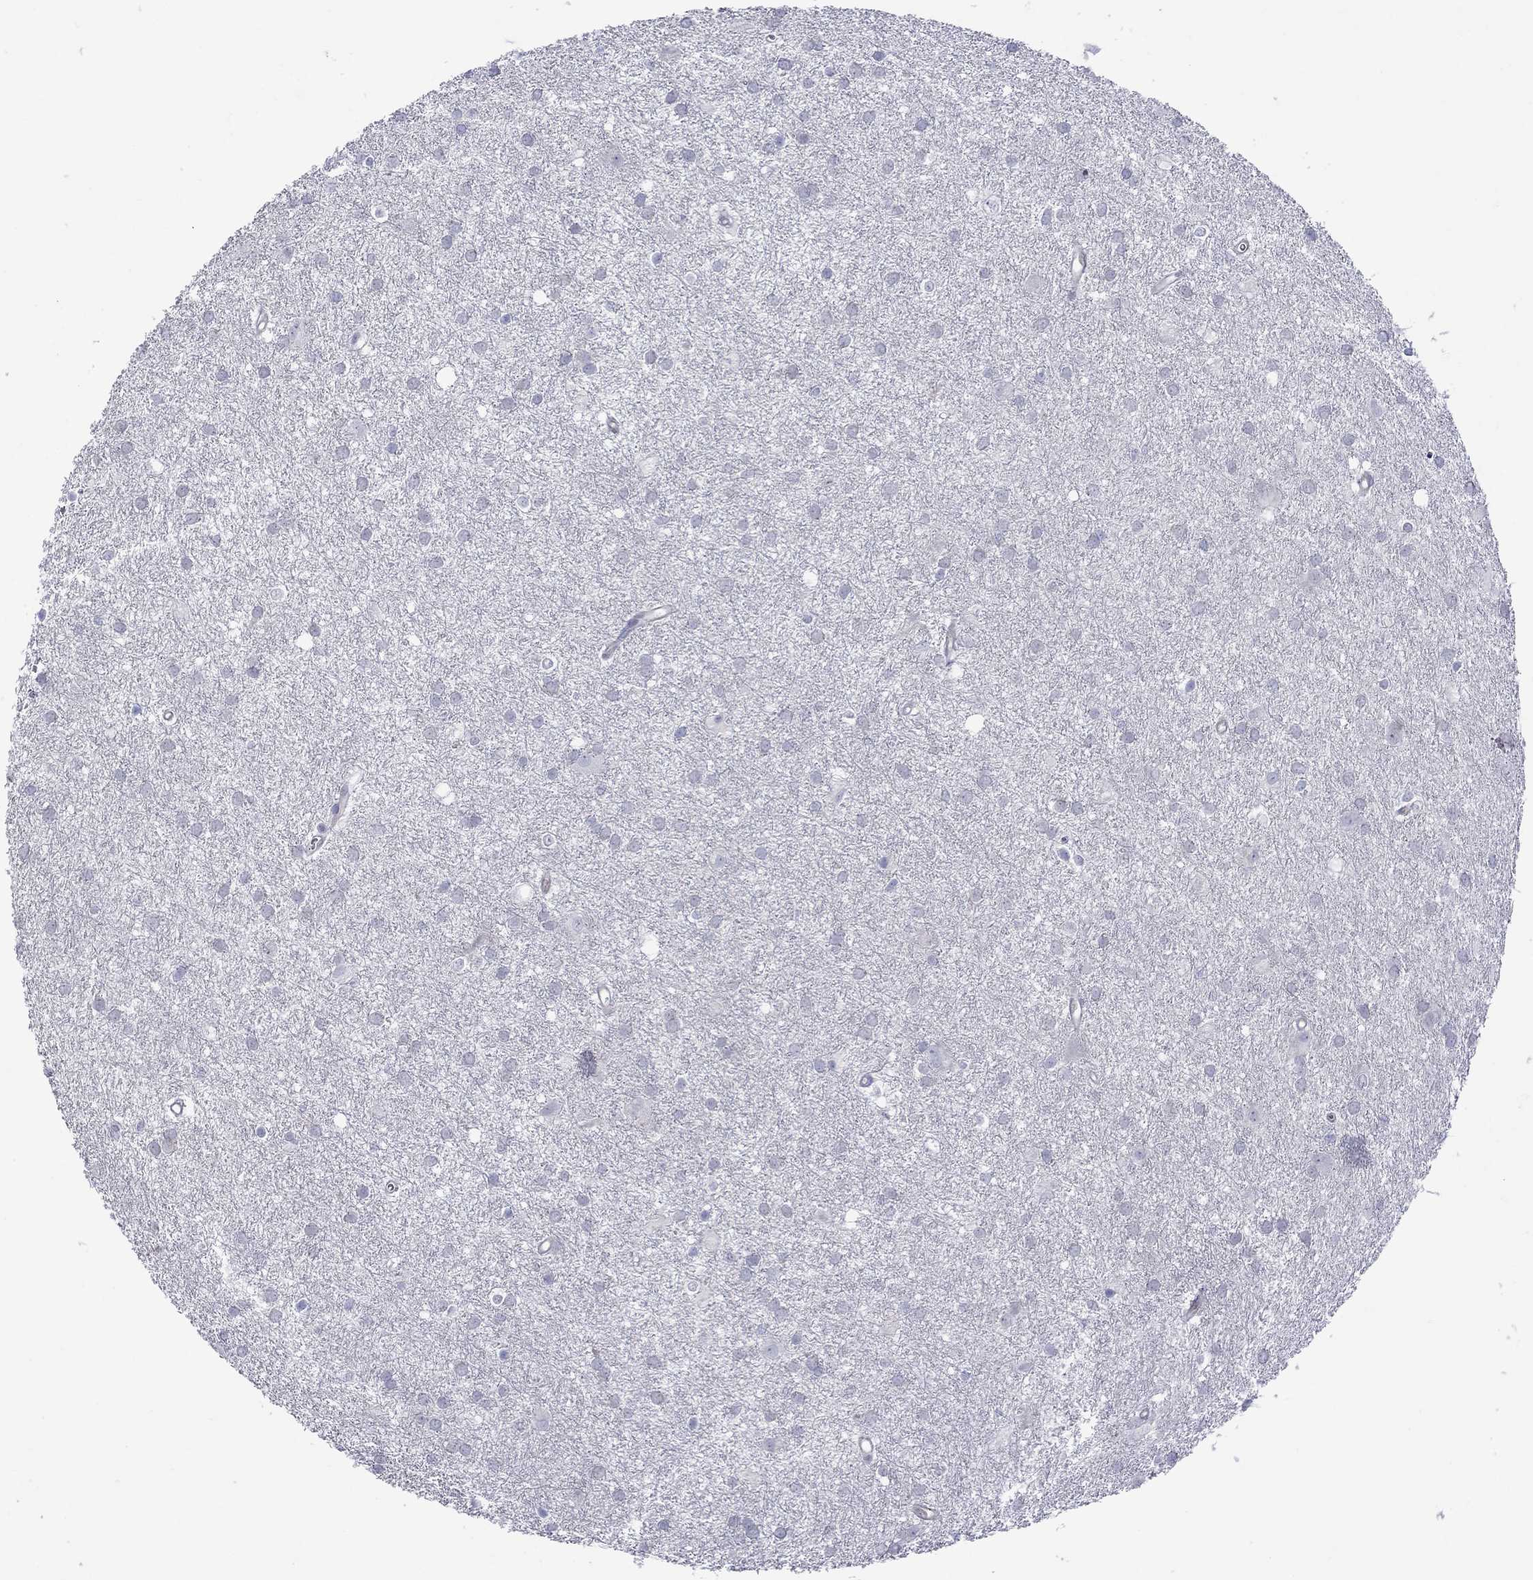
{"staining": {"intensity": "negative", "quantity": "none", "location": "none"}, "tissue": "glioma", "cell_type": "Tumor cells", "image_type": "cancer", "snomed": [{"axis": "morphology", "description": "Glioma, malignant, Low grade"}, {"axis": "topography", "description": "Brain"}], "caption": "Immunohistochemistry micrograph of malignant low-grade glioma stained for a protein (brown), which demonstrates no positivity in tumor cells.", "gene": "CTNNBIP1", "patient": {"sex": "male", "age": 58}}